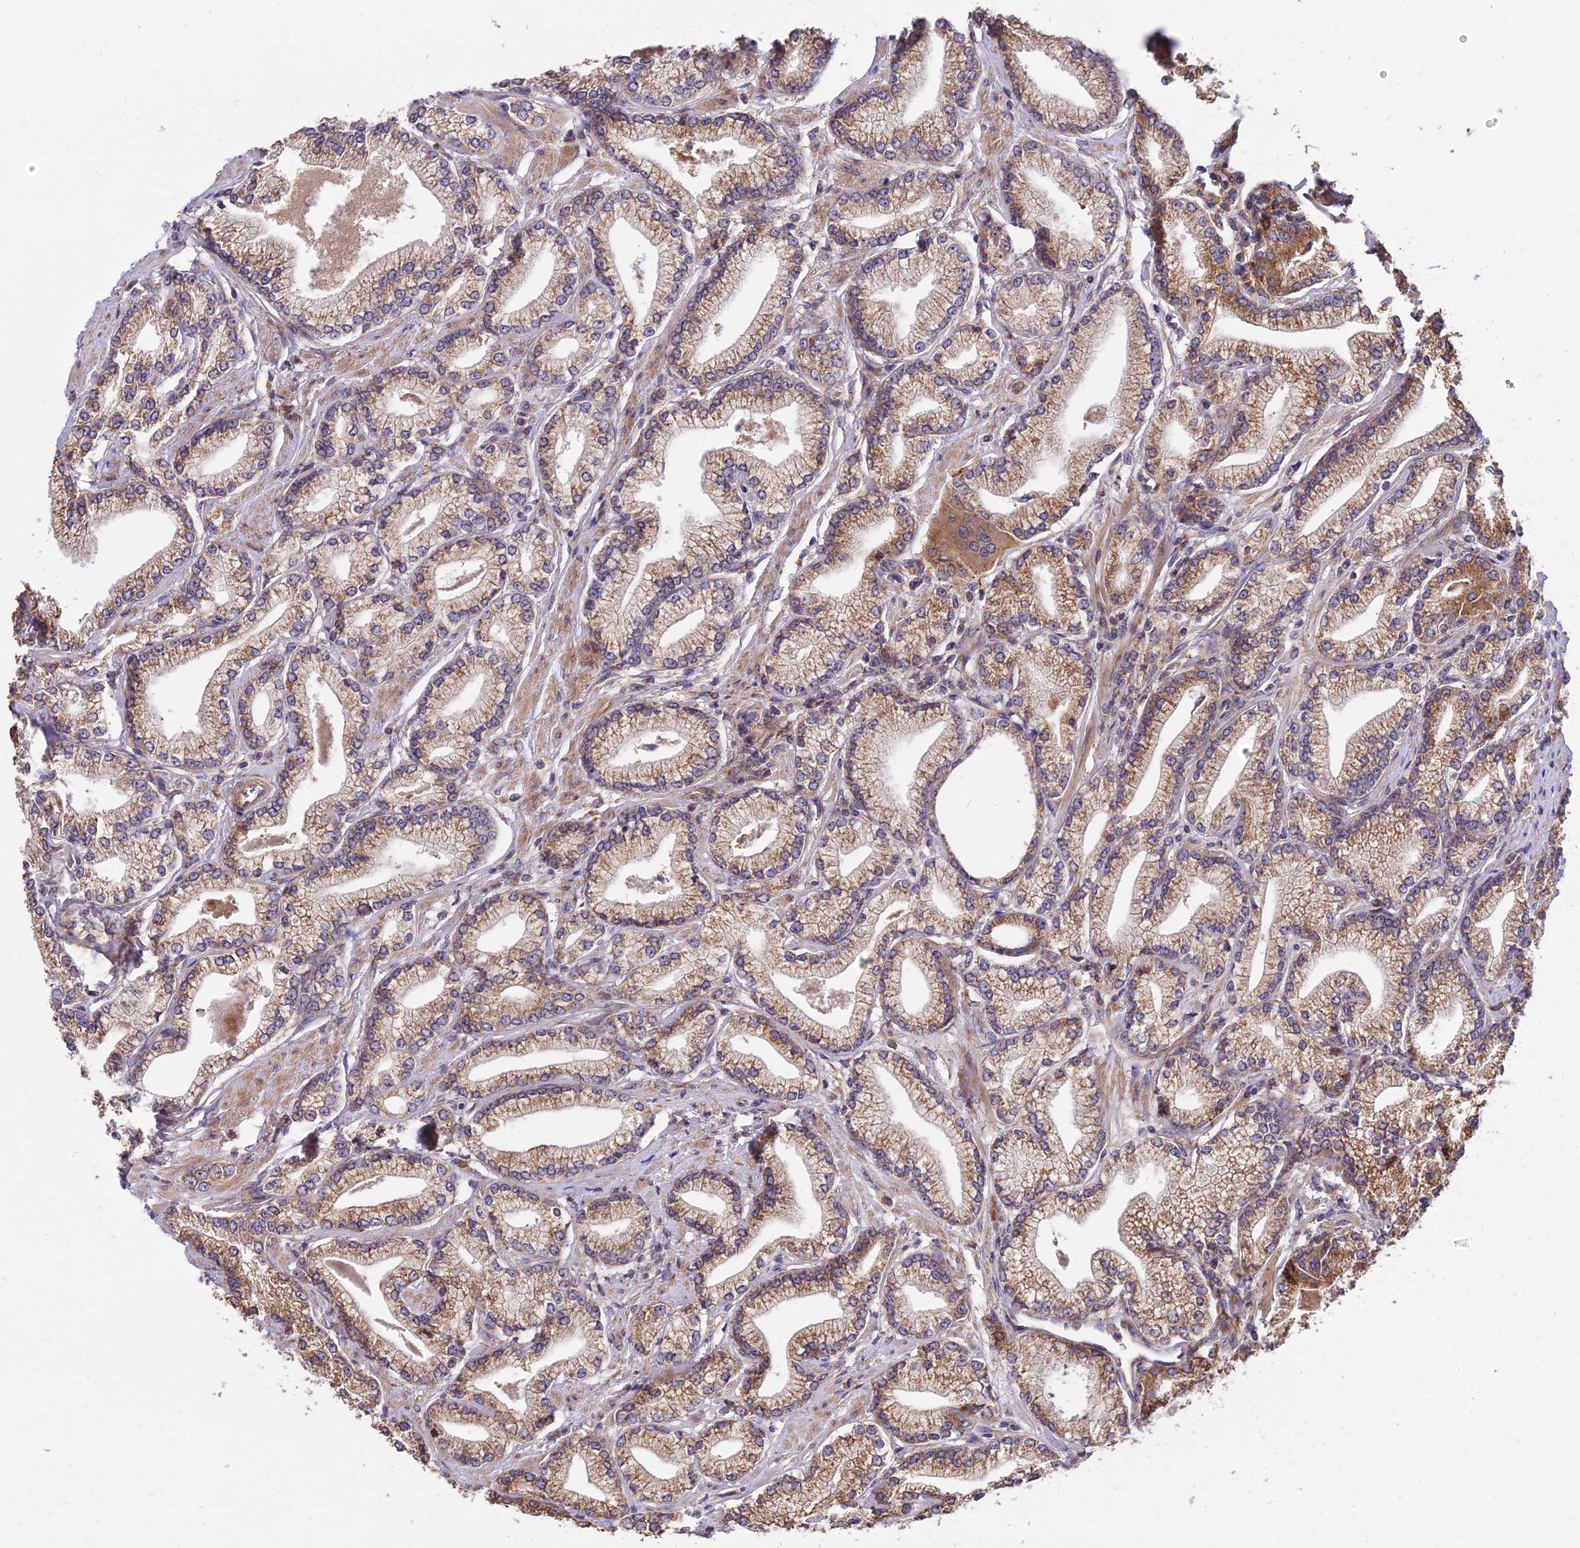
{"staining": {"intensity": "moderate", "quantity": ">75%", "location": "cytoplasmic/membranous"}, "tissue": "prostate cancer", "cell_type": "Tumor cells", "image_type": "cancer", "snomed": [{"axis": "morphology", "description": "Adenocarcinoma, High grade"}, {"axis": "topography", "description": "Prostate"}], "caption": "Brown immunohistochemical staining in human high-grade adenocarcinoma (prostate) reveals moderate cytoplasmic/membranous staining in approximately >75% of tumor cells.", "gene": "ROCK1", "patient": {"sex": "male", "age": 67}}